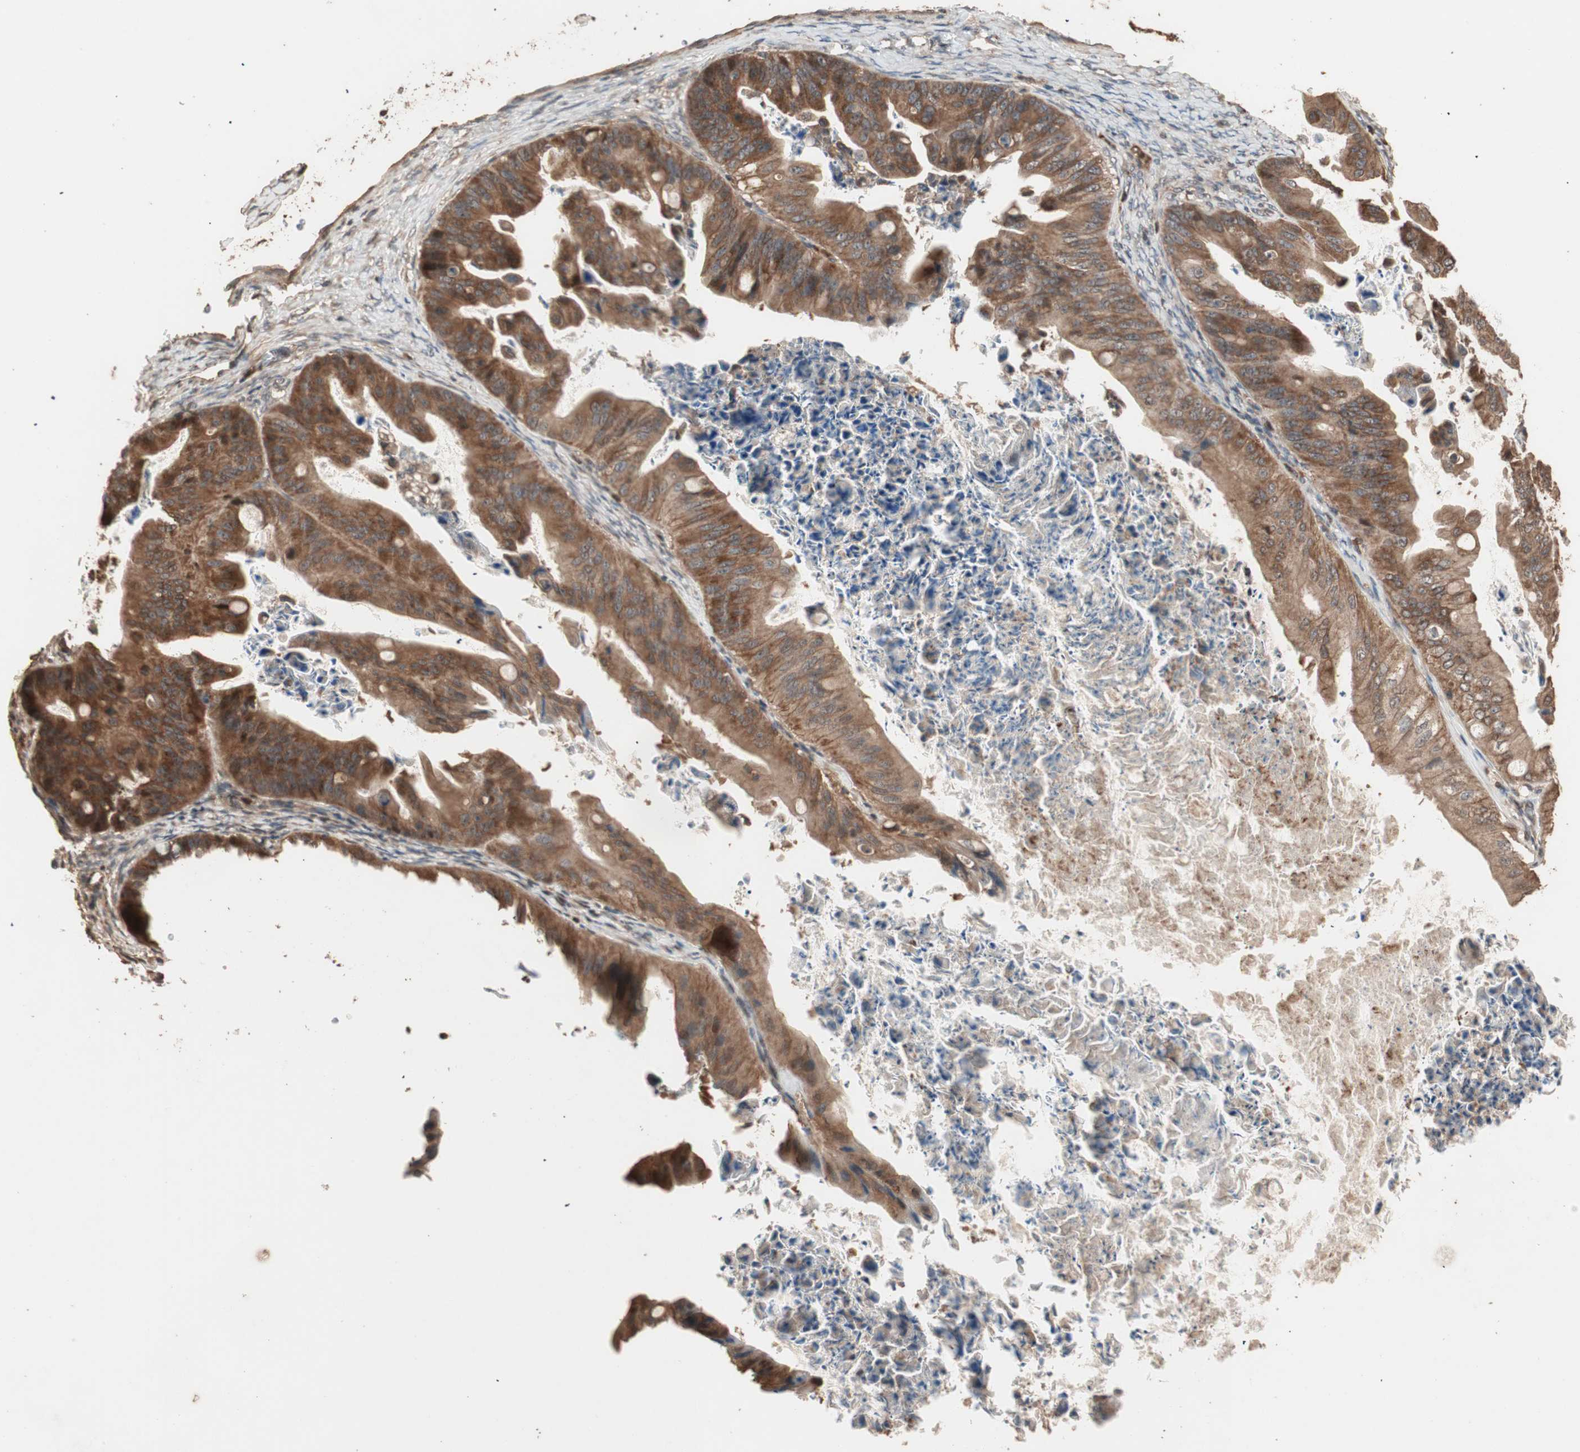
{"staining": {"intensity": "strong", "quantity": ">75%", "location": "cytoplasmic/membranous"}, "tissue": "ovarian cancer", "cell_type": "Tumor cells", "image_type": "cancer", "snomed": [{"axis": "morphology", "description": "Cystadenocarcinoma, mucinous, NOS"}, {"axis": "topography", "description": "Ovary"}], "caption": "Strong cytoplasmic/membranous protein positivity is present in approximately >75% of tumor cells in ovarian mucinous cystadenocarcinoma. (DAB = brown stain, brightfield microscopy at high magnification).", "gene": "USP20", "patient": {"sex": "female", "age": 37}}